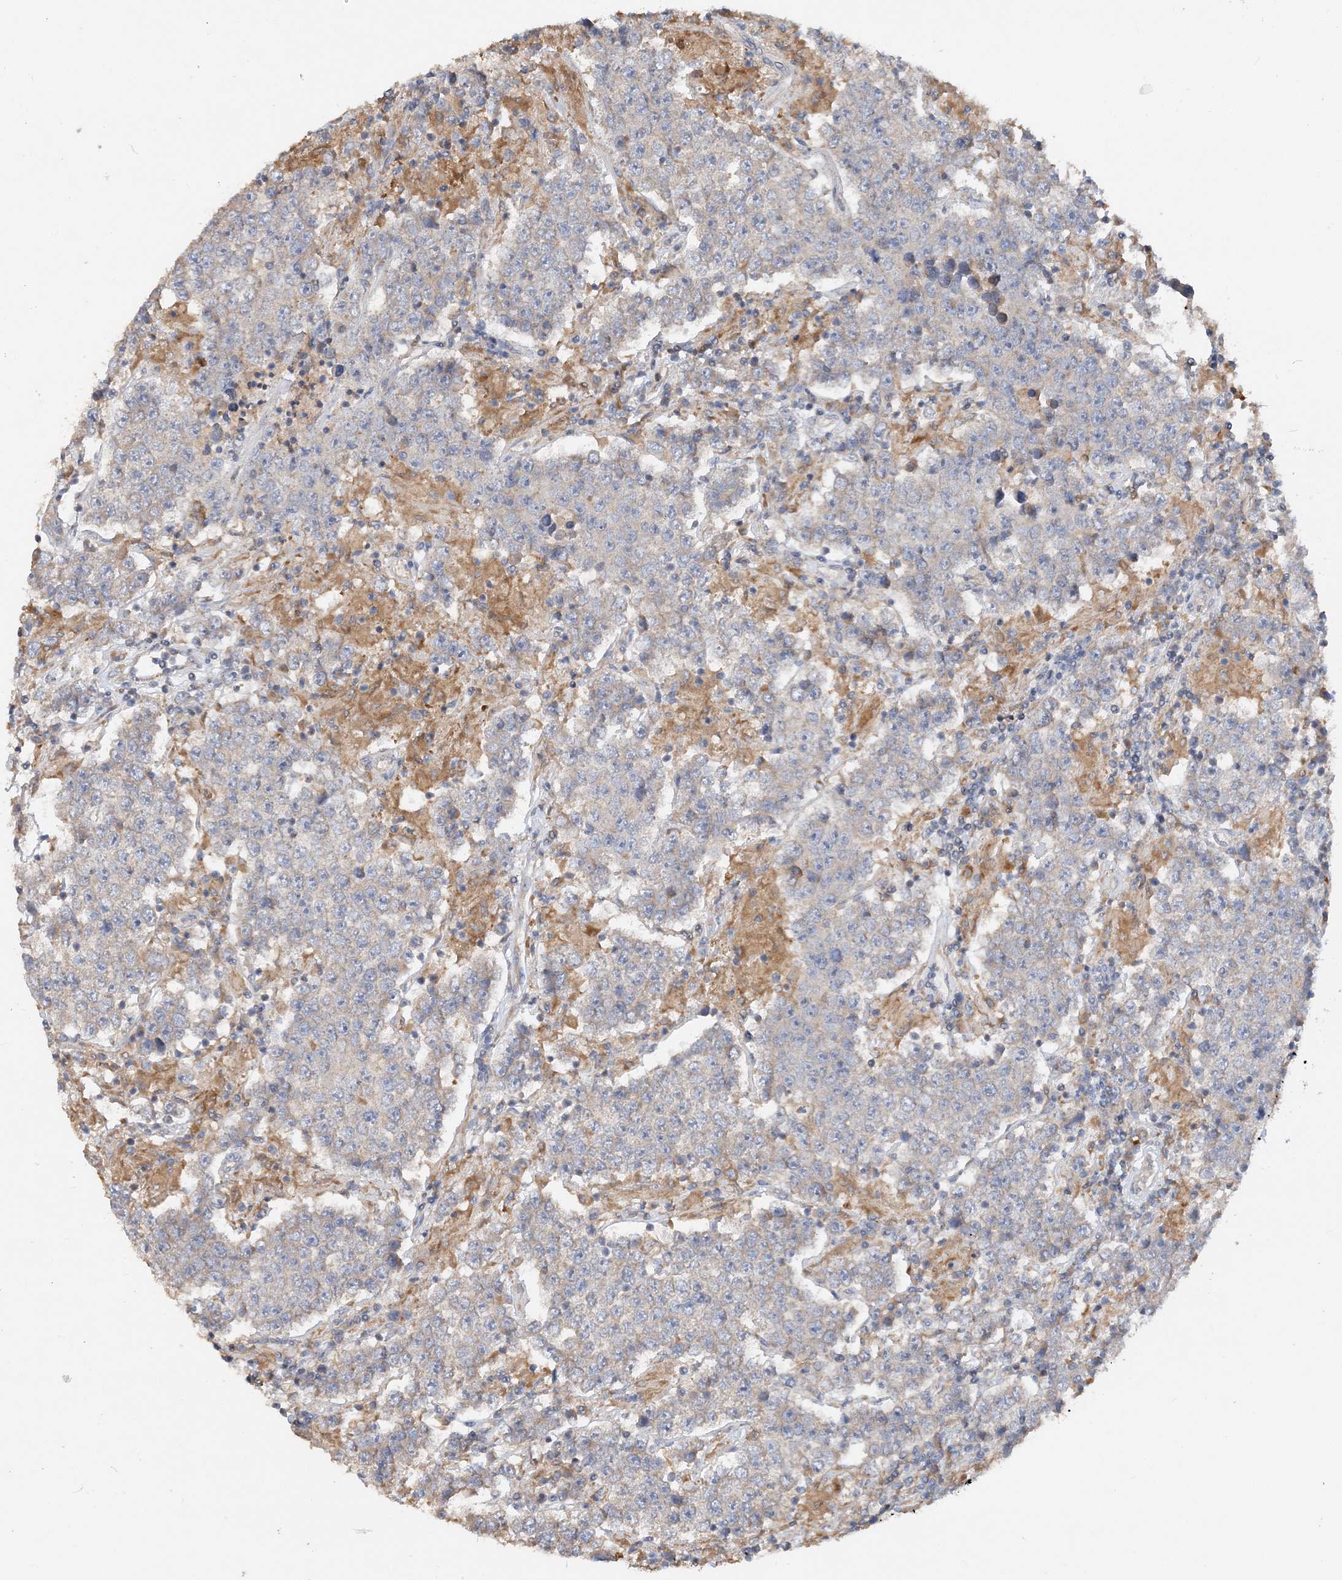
{"staining": {"intensity": "negative", "quantity": "none", "location": "none"}, "tissue": "testis cancer", "cell_type": "Tumor cells", "image_type": "cancer", "snomed": [{"axis": "morphology", "description": "Normal tissue, NOS"}, {"axis": "morphology", "description": "Urothelial carcinoma, High grade"}, {"axis": "morphology", "description": "Seminoma, NOS"}, {"axis": "morphology", "description": "Carcinoma, Embryonal, NOS"}, {"axis": "topography", "description": "Urinary bladder"}, {"axis": "topography", "description": "Testis"}], "caption": "Tumor cells show no significant protein staining in testis cancer. (Immunohistochemistry (ihc), brightfield microscopy, high magnification).", "gene": "GRINA", "patient": {"sex": "male", "age": 41}}